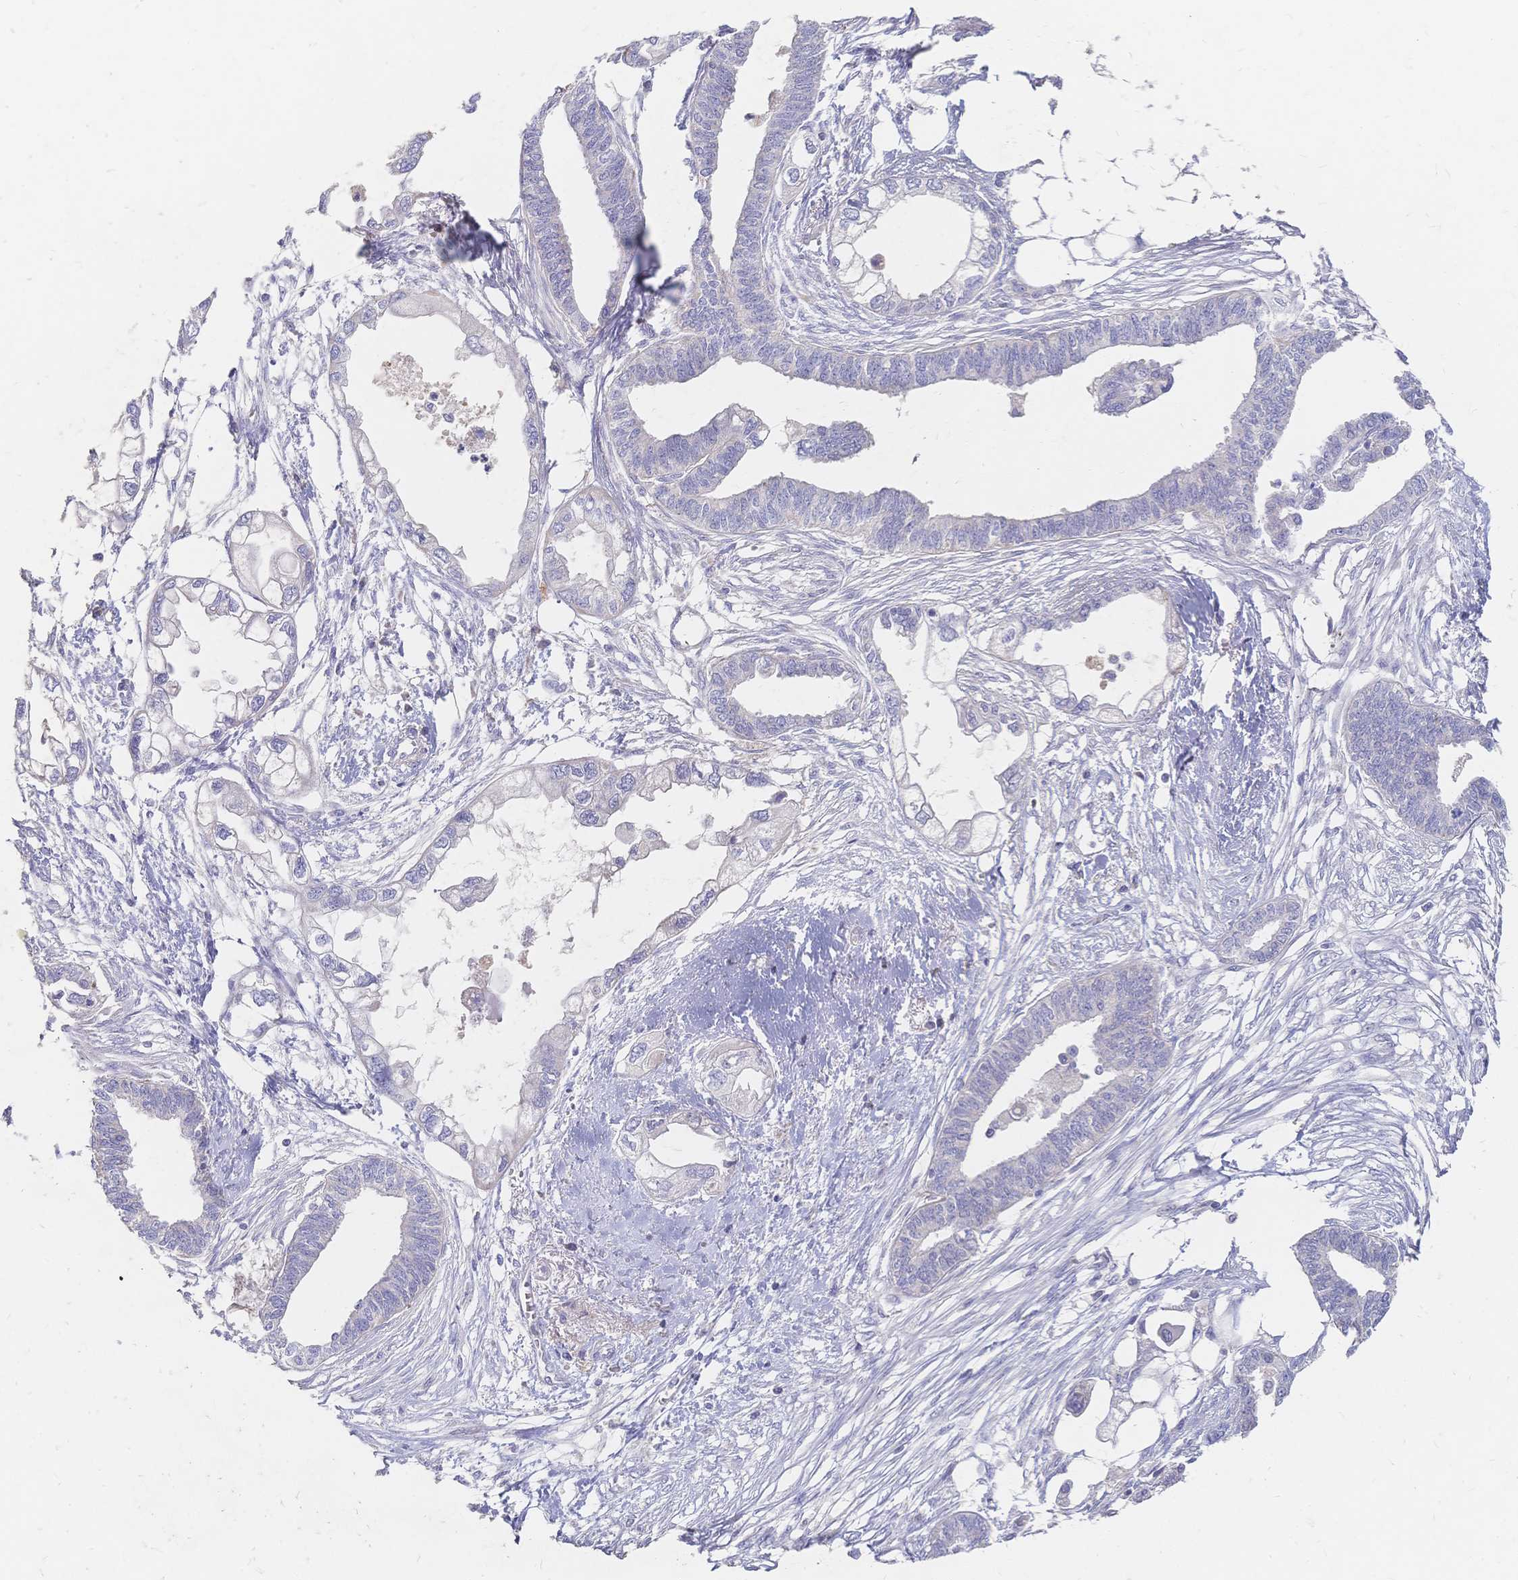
{"staining": {"intensity": "negative", "quantity": "none", "location": "none"}, "tissue": "endometrial cancer", "cell_type": "Tumor cells", "image_type": "cancer", "snomed": [{"axis": "morphology", "description": "Adenocarcinoma, NOS"}, {"axis": "morphology", "description": "Adenocarcinoma, metastatic, NOS"}, {"axis": "topography", "description": "Adipose tissue"}, {"axis": "topography", "description": "Endometrium"}], "caption": "DAB immunohistochemical staining of human metastatic adenocarcinoma (endometrial) exhibits no significant staining in tumor cells.", "gene": "VWC2L", "patient": {"sex": "female", "age": 67}}